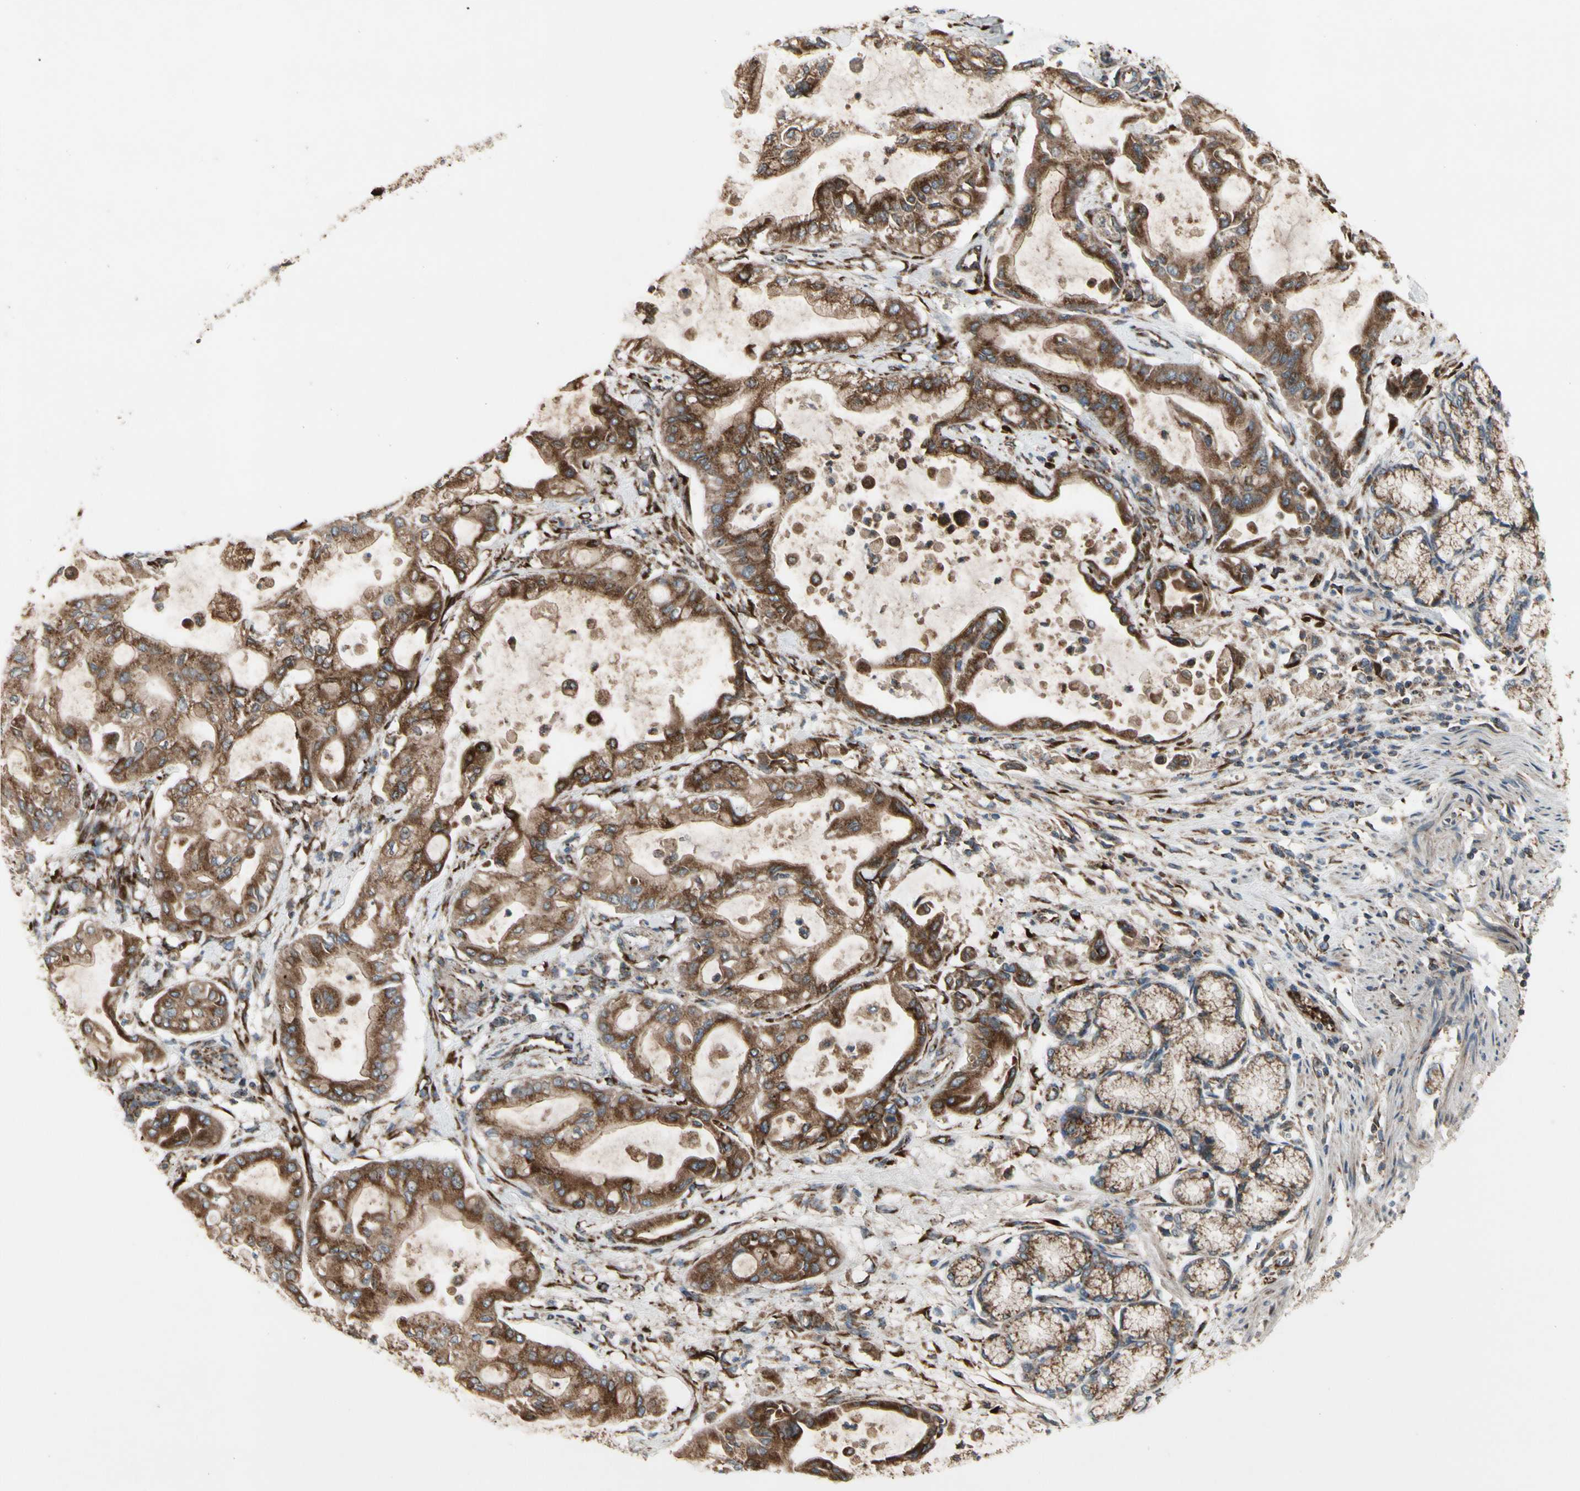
{"staining": {"intensity": "strong", "quantity": ">75%", "location": "cytoplasmic/membranous"}, "tissue": "pancreatic cancer", "cell_type": "Tumor cells", "image_type": "cancer", "snomed": [{"axis": "morphology", "description": "Adenocarcinoma, NOS"}, {"axis": "morphology", "description": "Adenocarcinoma, metastatic, NOS"}, {"axis": "topography", "description": "Lymph node"}, {"axis": "topography", "description": "Pancreas"}, {"axis": "topography", "description": "Duodenum"}], "caption": "This micrograph demonstrates IHC staining of human pancreatic metastatic adenocarcinoma, with high strong cytoplasmic/membranous positivity in about >75% of tumor cells.", "gene": "SLC39A9", "patient": {"sex": "female", "age": 64}}